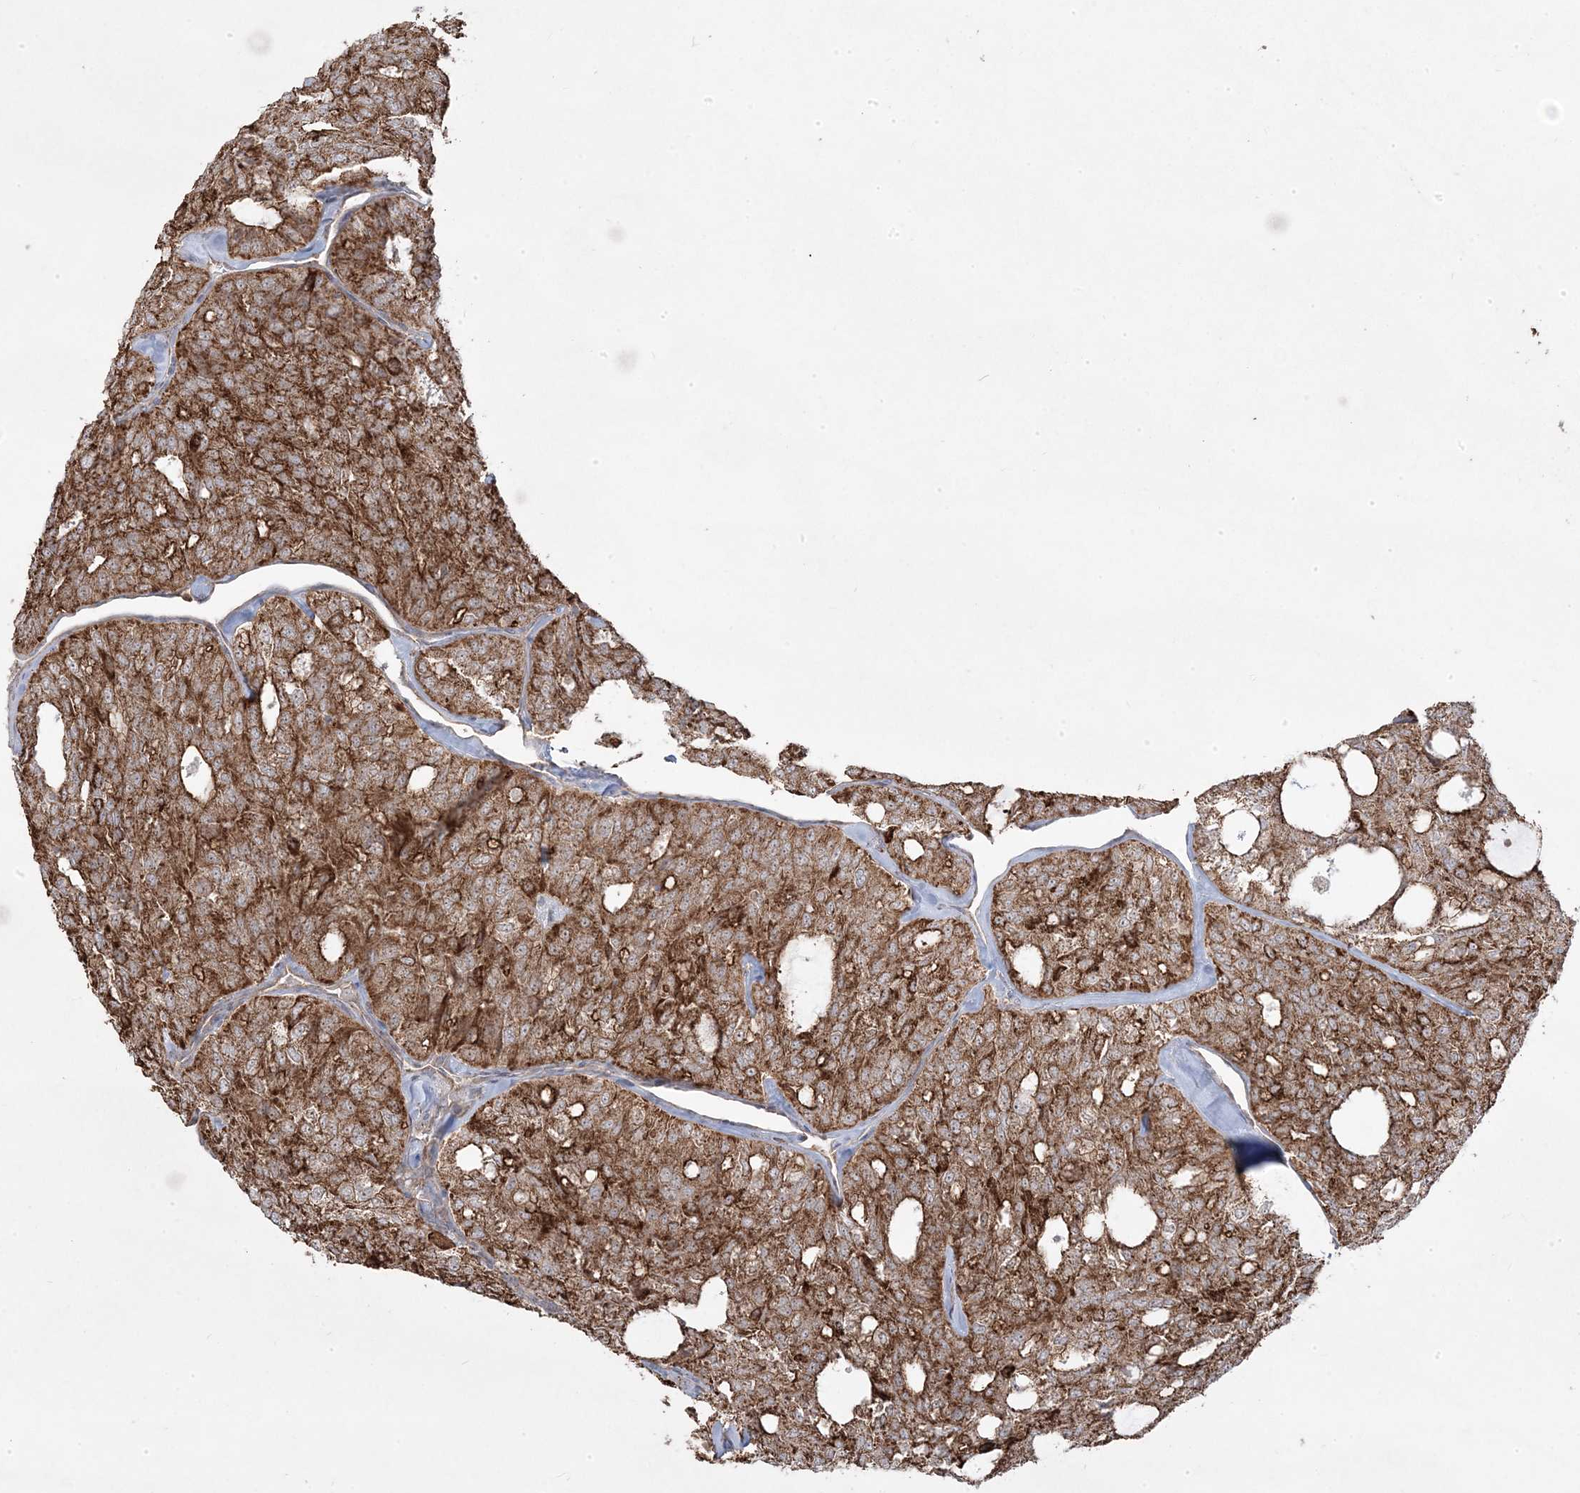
{"staining": {"intensity": "strong", "quantity": ">75%", "location": "cytoplasmic/membranous"}, "tissue": "thyroid cancer", "cell_type": "Tumor cells", "image_type": "cancer", "snomed": [{"axis": "morphology", "description": "Follicular adenoma carcinoma, NOS"}, {"axis": "topography", "description": "Thyroid gland"}], "caption": "IHC image of follicular adenoma carcinoma (thyroid) stained for a protein (brown), which demonstrates high levels of strong cytoplasmic/membranous staining in approximately >75% of tumor cells.", "gene": "CLUAP1", "patient": {"sex": "male", "age": 75}}